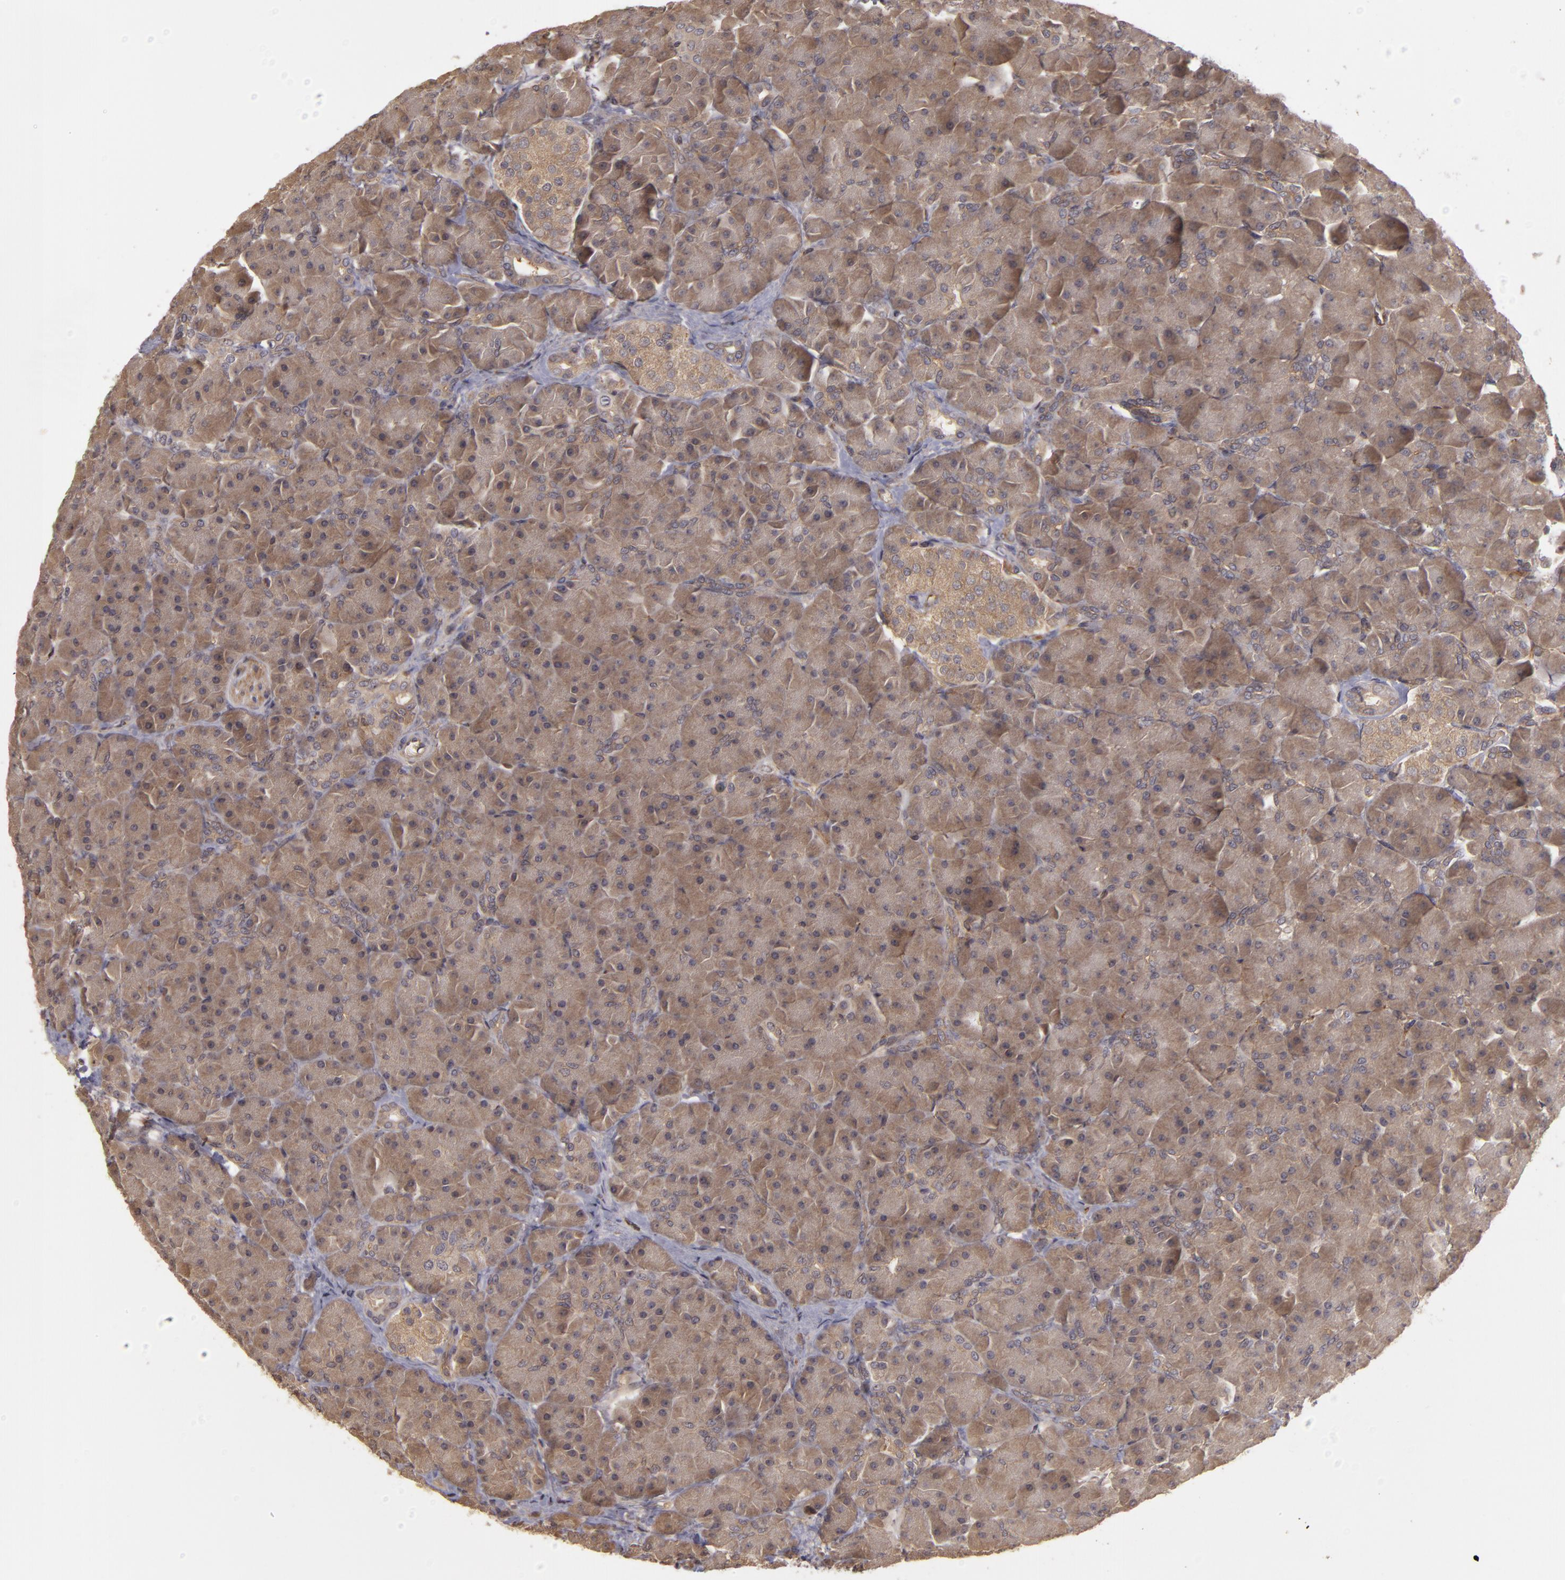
{"staining": {"intensity": "weak", "quantity": ">75%", "location": "cytoplasmic/membranous"}, "tissue": "pancreas", "cell_type": "Exocrine glandular cells", "image_type": "normal", "snomed": [{"axis": "morphology", "description": "Normal tissue, NOS"}, {"axis": "topography", "description": "Pancreas"}], "caption": "An image showing weak cytoplasmic/membranous staining in approximately >75% of exocrine glandular cells in normal pancreas, as visualized by brown immunohistochemical staining.", "gene": "HRAS", "patient": {"sex": "male", "age": 66}}